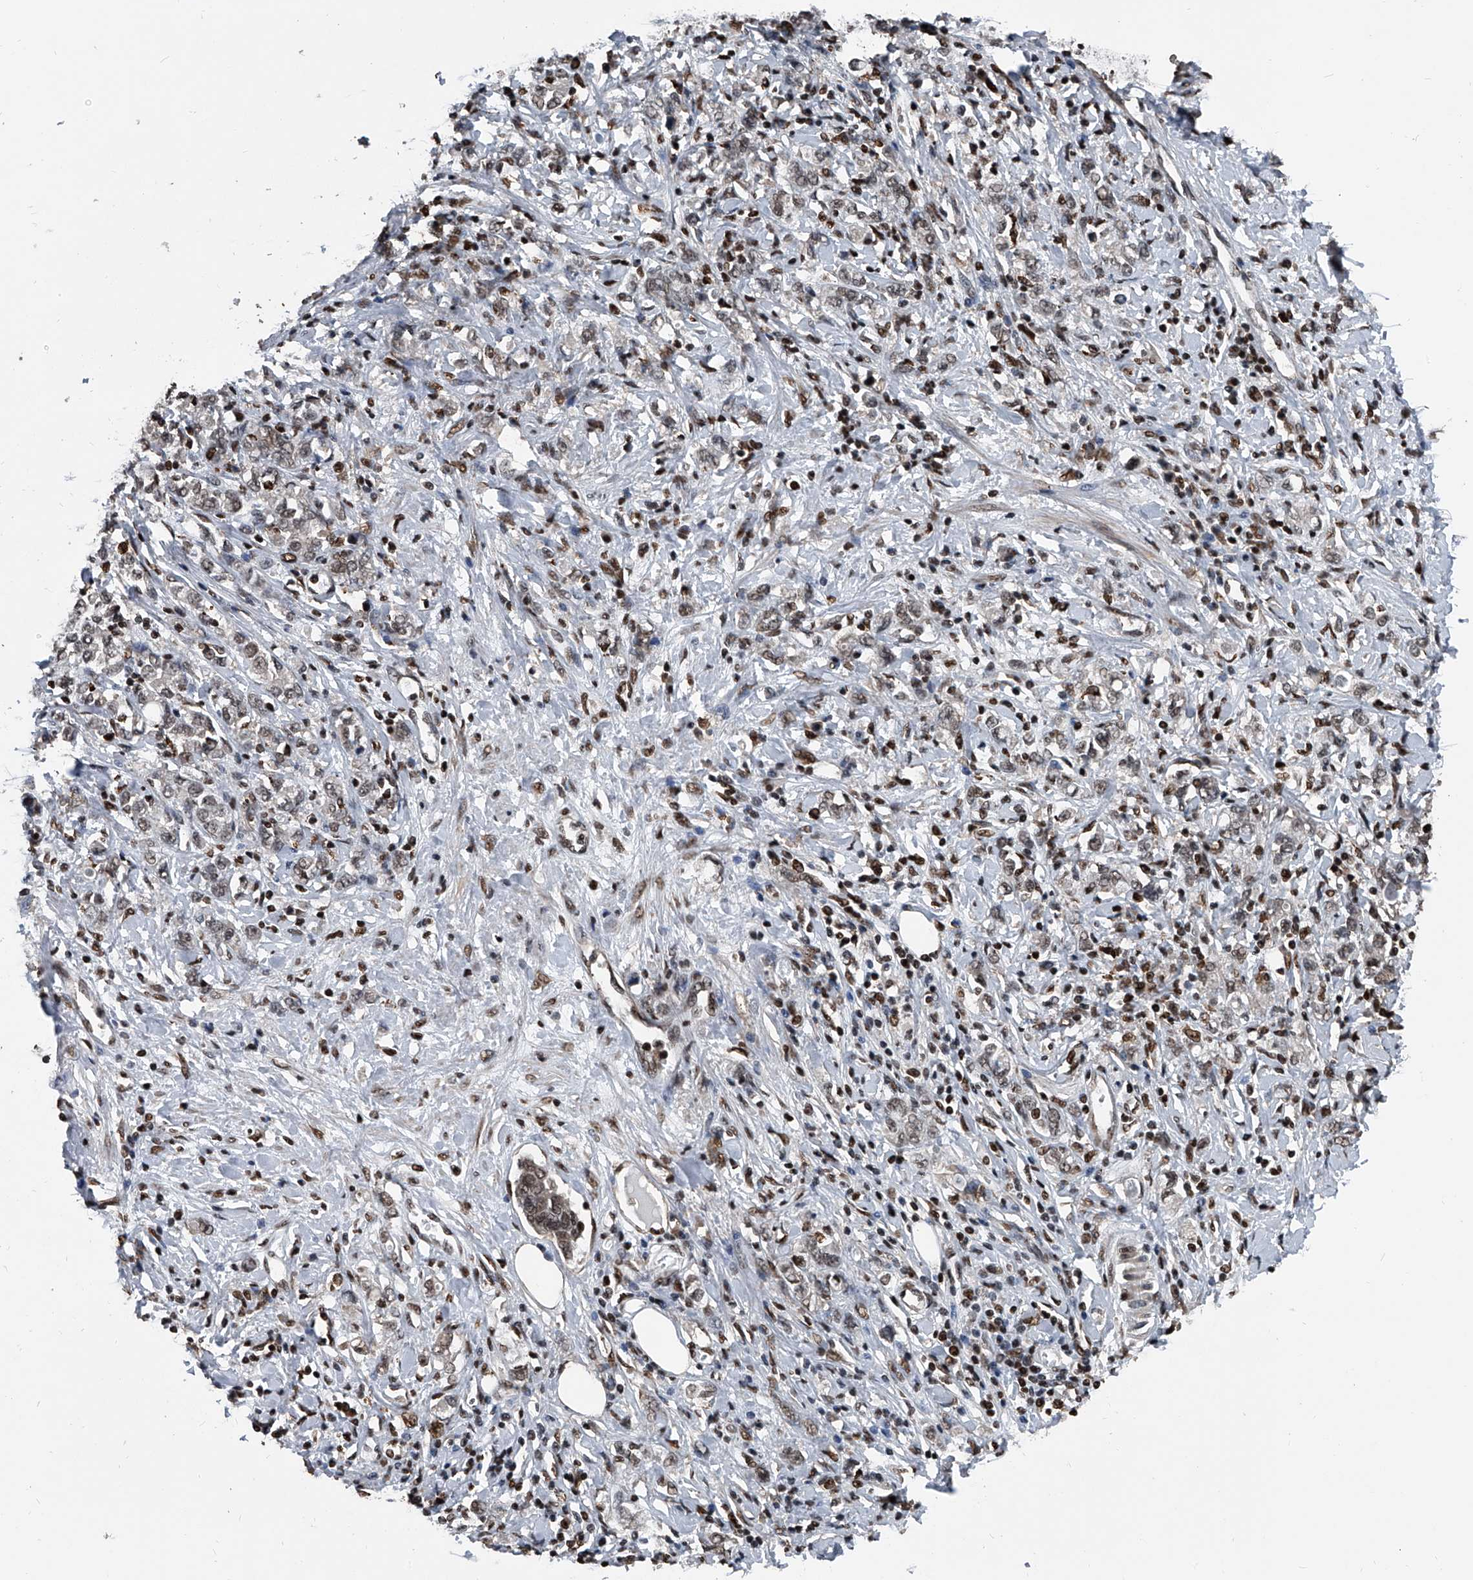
{"staining": {"intensity": "weak", "quantity": "25%-75%", "location": "nuclear"}, "tissue": "stomach cancer", "cell_type": "Tumor cells", "image_type": "cancer", "snomed": [{"axis": "morphology", "description": "Adenocarcinoma, NOS"}, {"axis": "topography", "description": "Stomach"}], "caption": "Tumor cells reveal low levels of weak nuclear positivity in about 25%-75% of cells in human stomach adenocarcinoma. (IHC, brightfield microscopy, high magnification).", "gene": "FKBP5", "patient": {"sex": "female", "age": 76}}